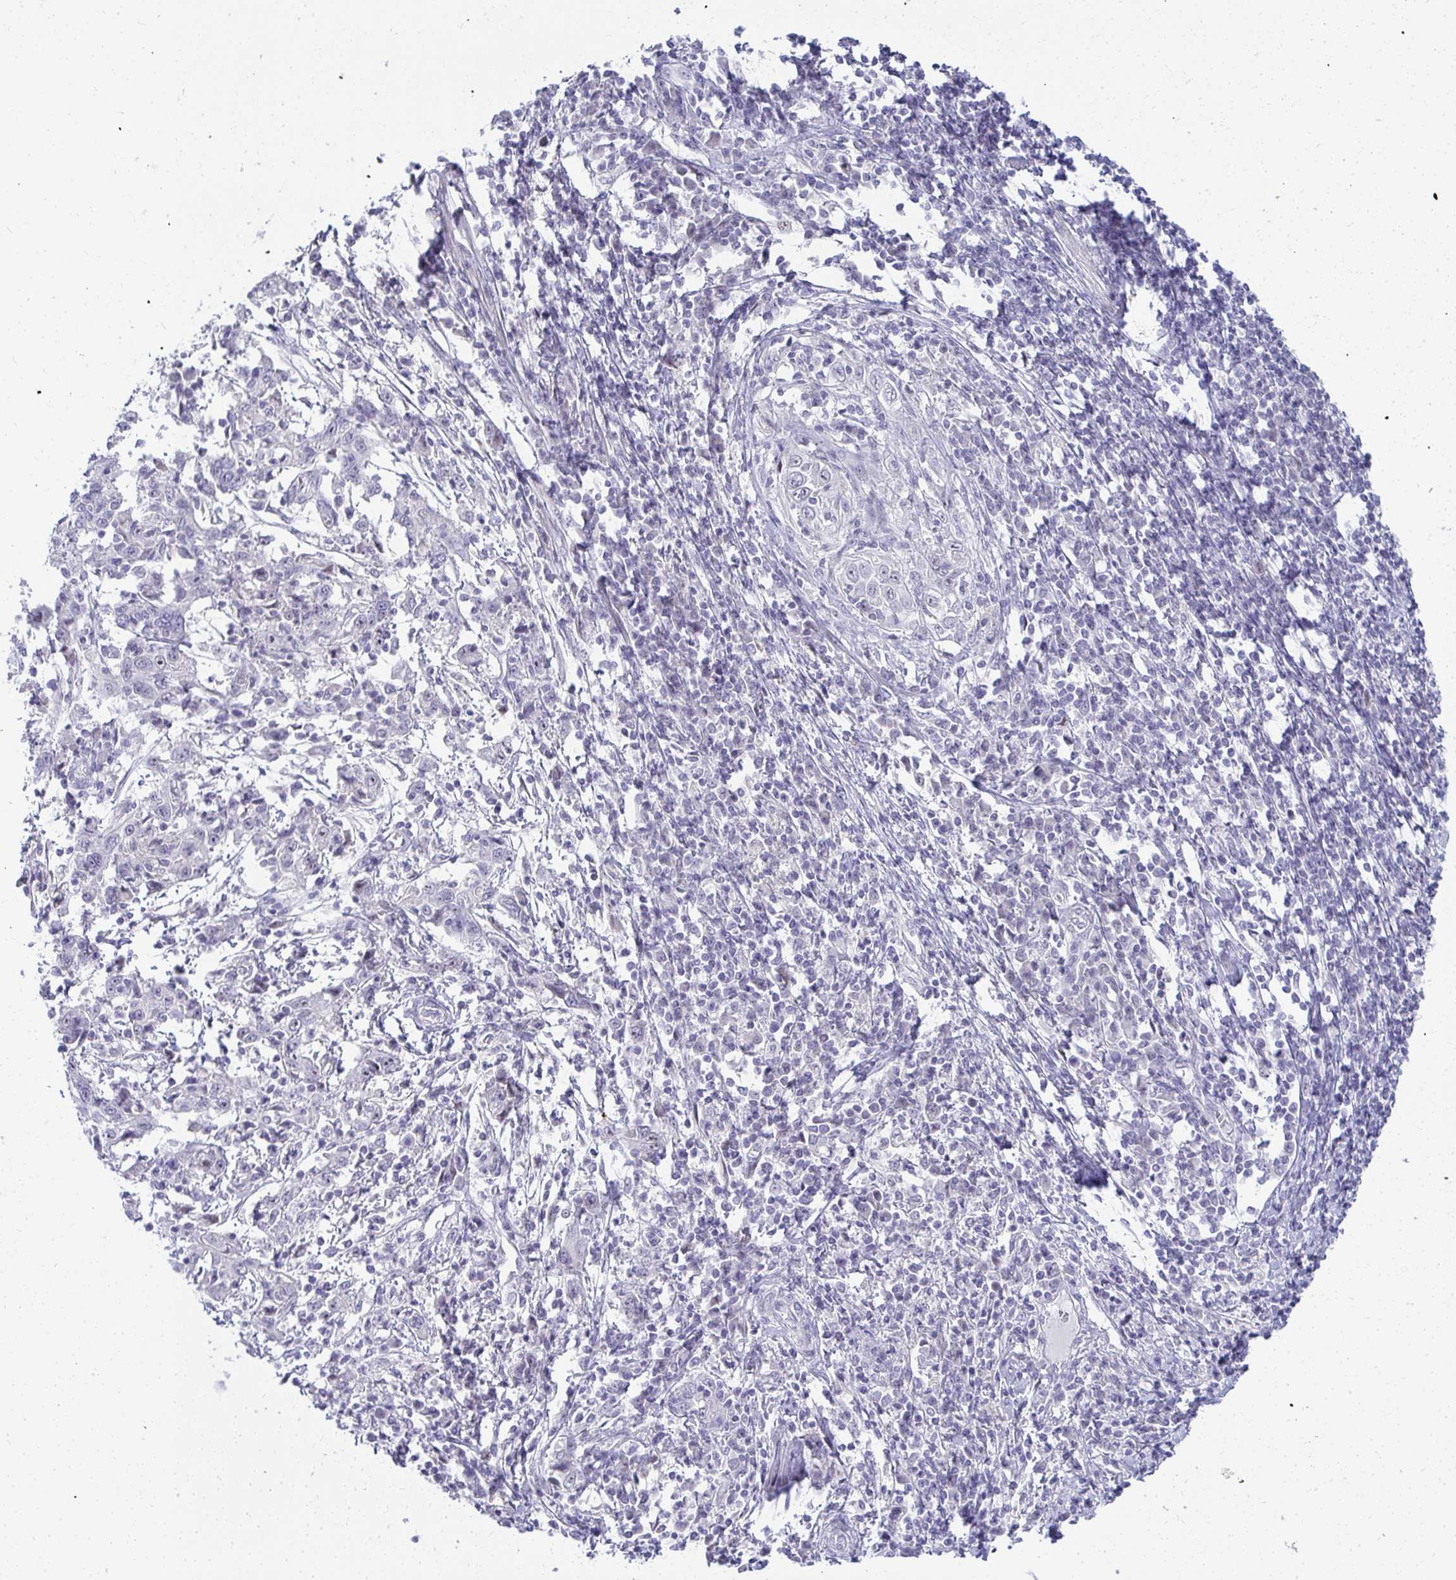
{"staining": {"intensity": "negative", "quantity": "none", "location": "none"}, "tissue": "cervical cancer", "cell_type": "Tumor cells", "image_type": "cancer", "snomed": [{"axis": "morphology", "description": "Squamous cell carcinoma, NOS"}, {"axis": "topography", "description": "Cervix"}], "caption": "A high-resolution micrograph shows IHC staining of squamous cell carcinoma (cervical), which demonstrates no significant staining in tumor cells.", "gene": "EID3", "patient": {"sex": "female", "age": 46}}